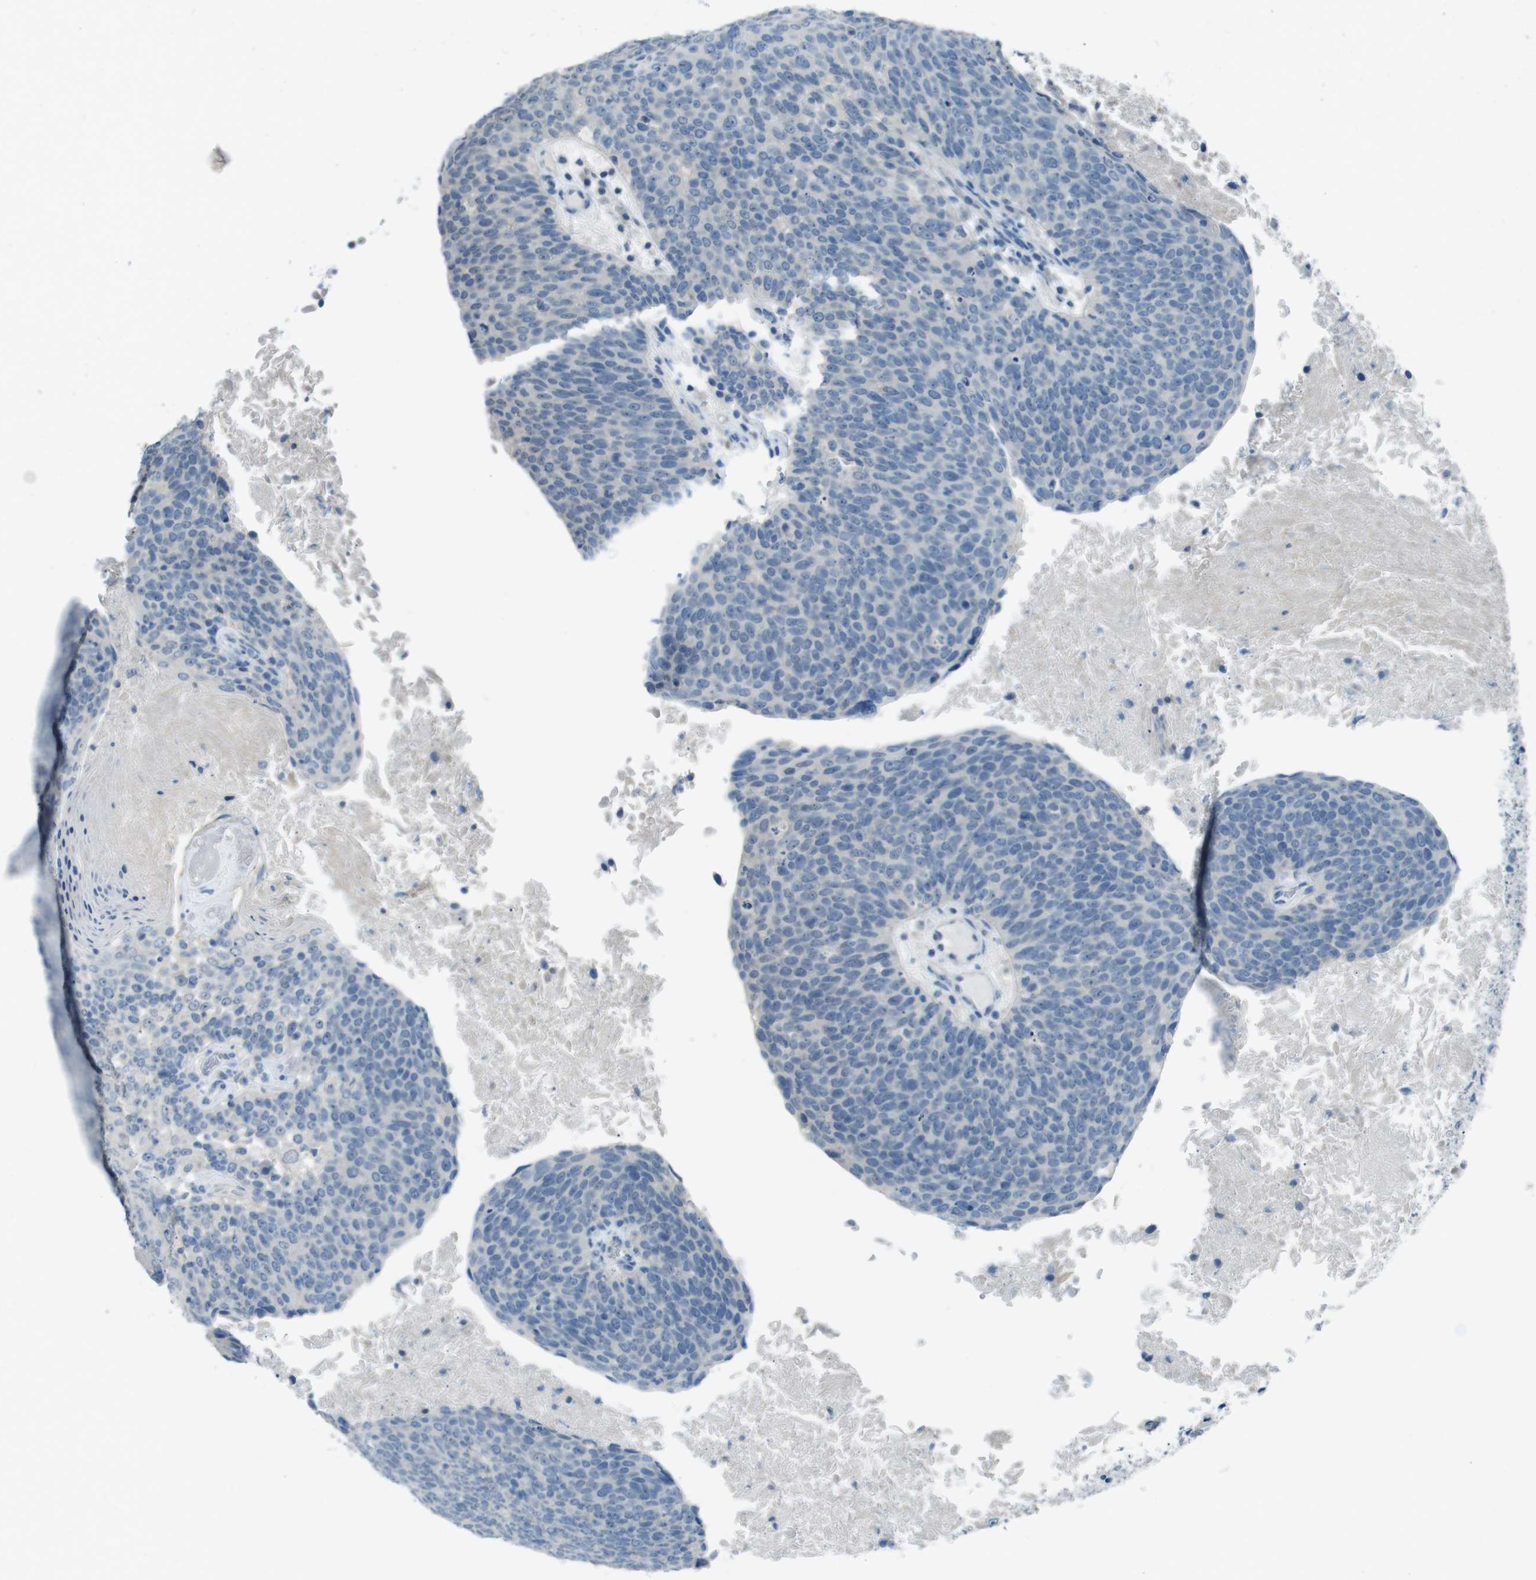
{"staining": {"intensity": "negative", "quantity": "none", "location": "none"}, "tissue": "head and neck cancer", "cell_type": "Tumor cells", "image_type": "cancer", "snomed": [{"axis": "morphology", "description": "Squamous cell carcinoma, NOS"}, {"axis": "morphology", "description": "Squamous cell carcinoma, metastatic, NOS"}, {"axis": "topography", "description": "Lymph node"}, {"axis": "topography", "description": "Head-Neck"}], "caption": "Micrograph shows no protein expression in tumor cells of squamous cell carcinoma (head and neck) tissue.", "gene": "ENTPD7", "patient": {"sex": "male", "age": 62}}